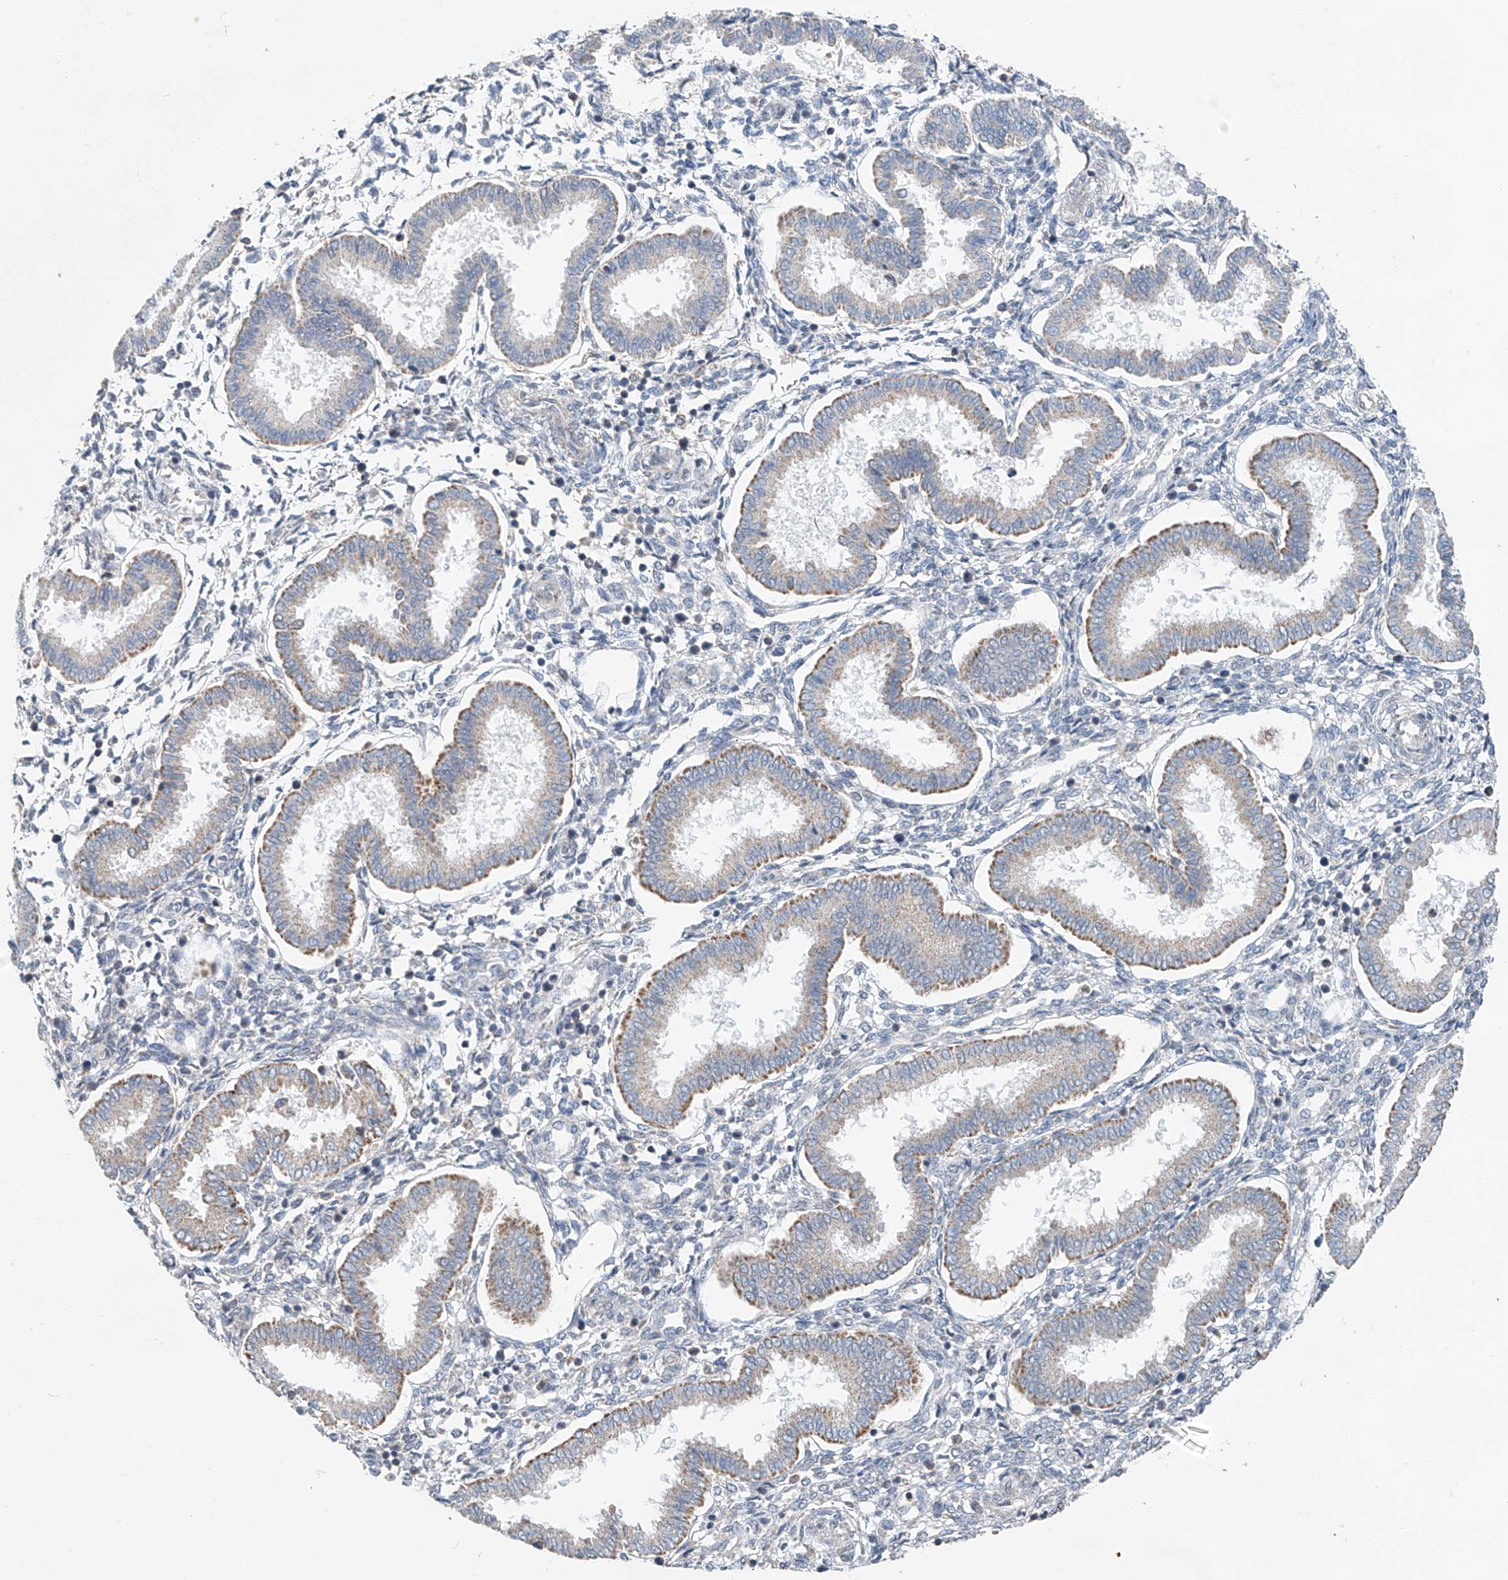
{"staining": {"intensity": "negative", "quantity": "none", "location": "none"}, "tissue": "endometrium", "cell_type": "Cells in endometrial stroma", "image_type": "normal", "snomed": [{"axis": "morphology", "description": "Normal tissue, NOS"}, {"axis": "topography", "description": "Endometrium"}], "caption": "The micrograph shows no significant staining in cells in endometrial stroma of endometrium.", "gene": "KLF15", "patient": {"sex": "female", "age": 24}}